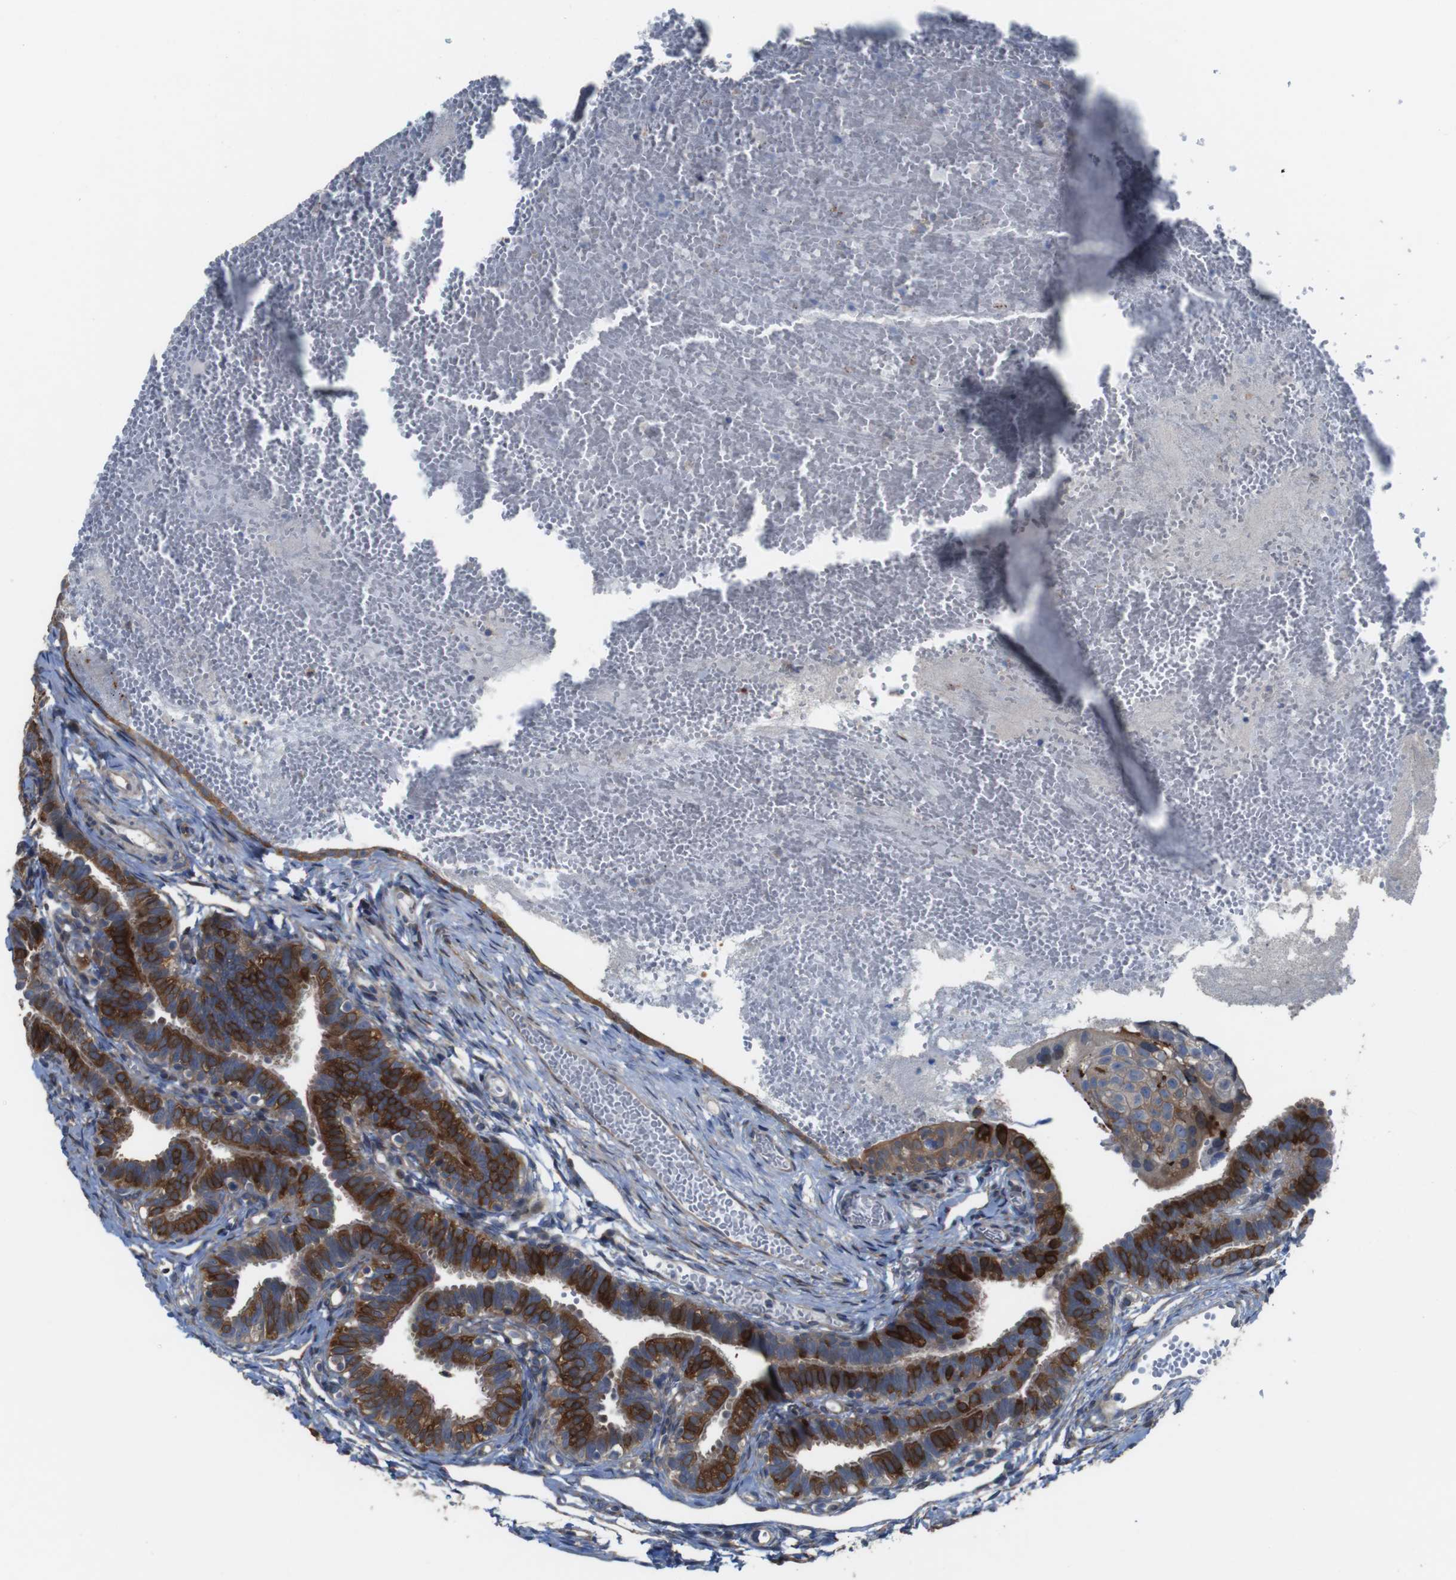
{"staining": {"intensity": "strong", "quantity": "<25%", "location": "cytoplasmic/membranous"}, "tissue": "fallopian tube", "cell_type": "Glandular cells", "image_type": "normal", "snomed": [{"axis": "morphology", "description": "Normal tissue, NOS"}, {"axis": "topography", "description": "Fallopian tube"}, {"axis": "topography", "description": "Placenta"}], "caption": "Immunohistochemistry (IHC) staining of unremarkable fallopian tube, which demonstrates medium levels of strong cytoplasmic/membranous expression in approximately <25% of glandular cells indicating strong cytoplasmic/membranous protein staining. The staining was performed using DAB (brown) for protein detection and nuclei were counterstained in hematoxylin (blue).", "gene": "PCOLCE2", "patient": {"sex": "female", "age": 34}}